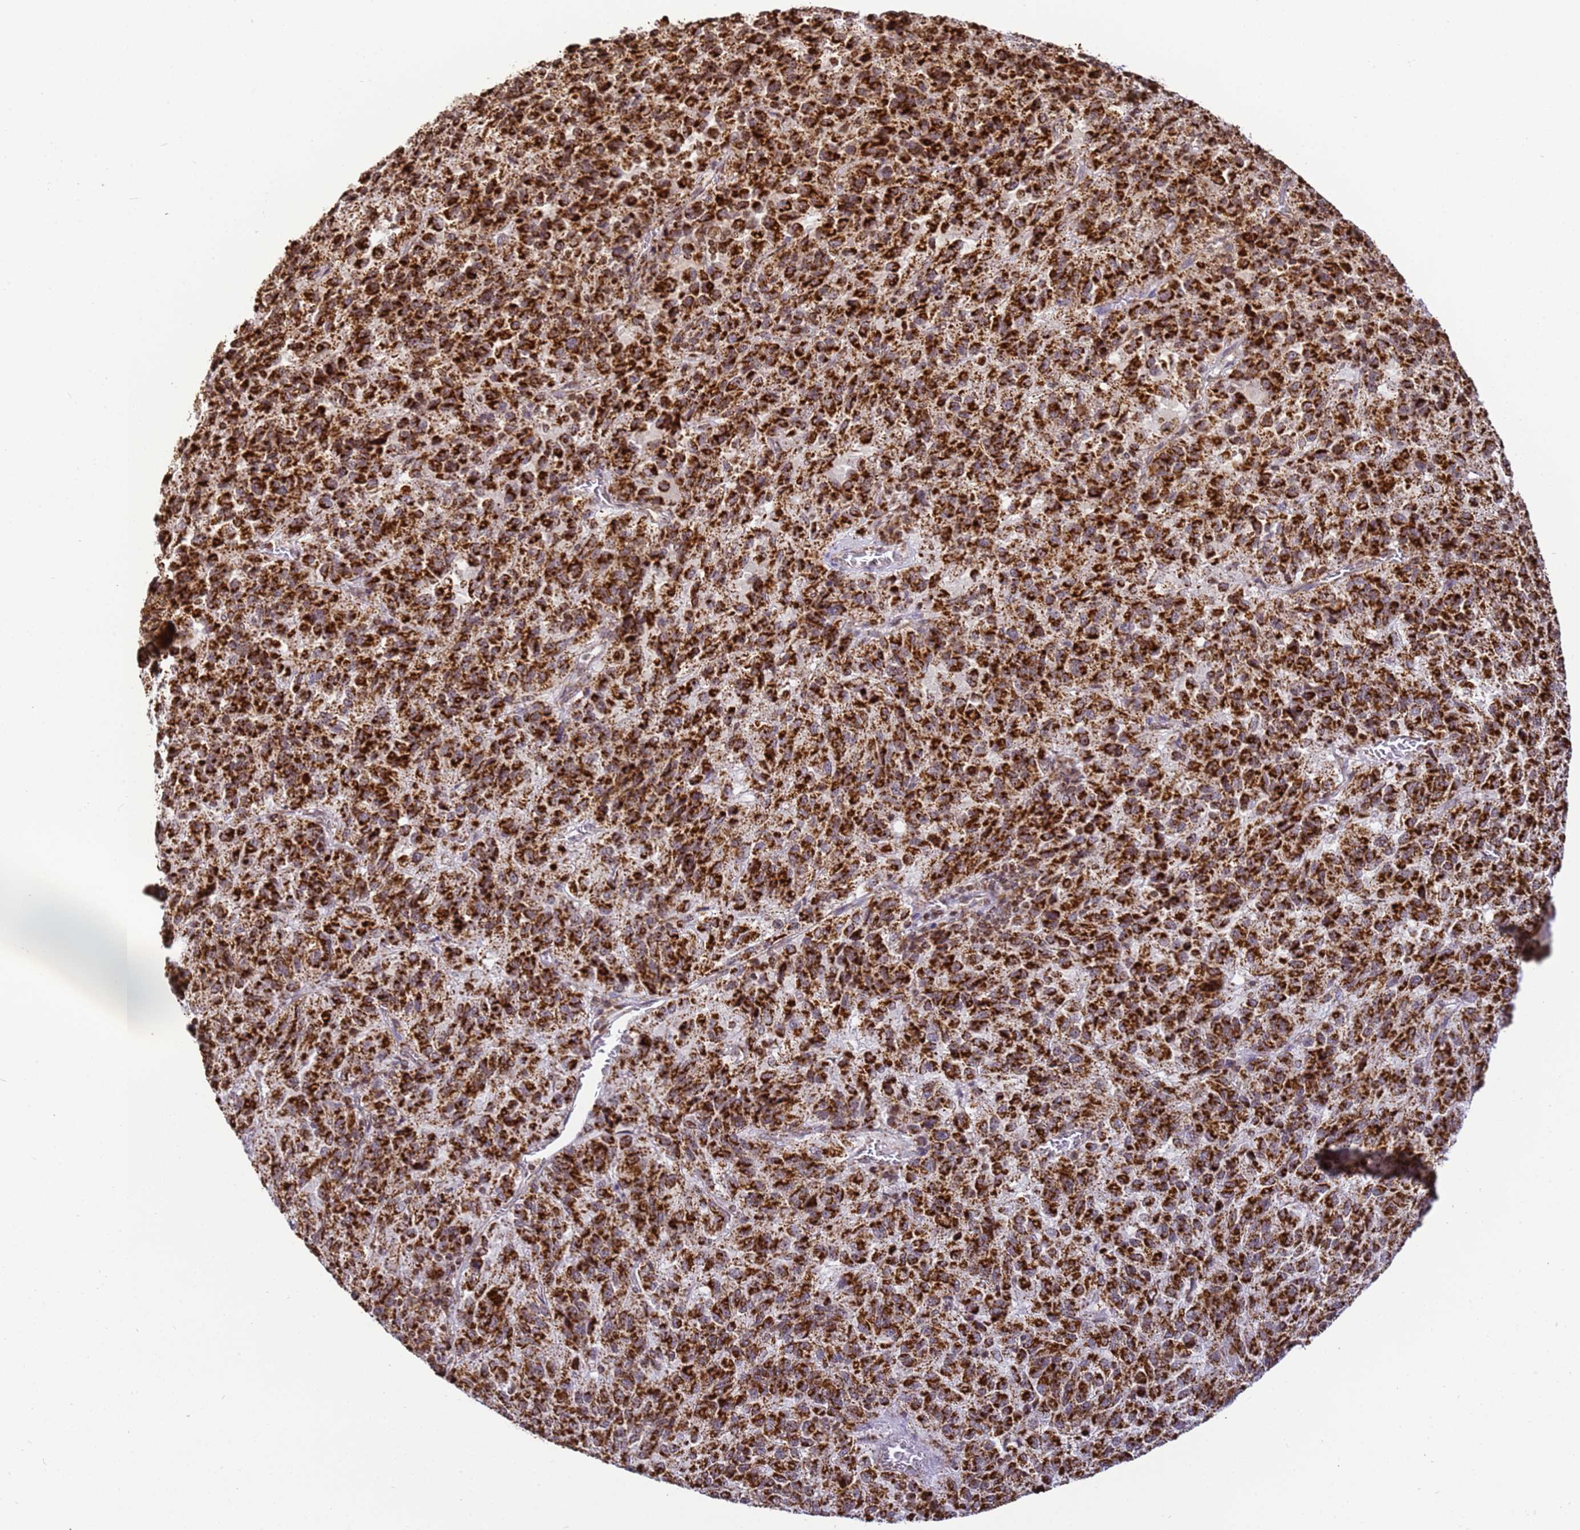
{"staining": {"intensity": "strong", "quantity": ">75%", "location": "cytoplasmic/membranous"}, "tissue": "melanoma", "cell_type": "Tumor cells", "image_type": "cancer", "snomed": [{"axis": "morphology", "description": "Malignant melanoma, Metastatic site"}, {"axis": "topography", "description": "Lung"}], "caption": "Protein expression by immunohistochemistry demonstrates strong cytoplasmic/membranous expression in about >75% of tumor cells in malignant melanoma (metastatic site). (IHC, brightfield microscopy, high magnification).", "gene": "HSPE1", "patient": {"sex": "male", "age": 64}}